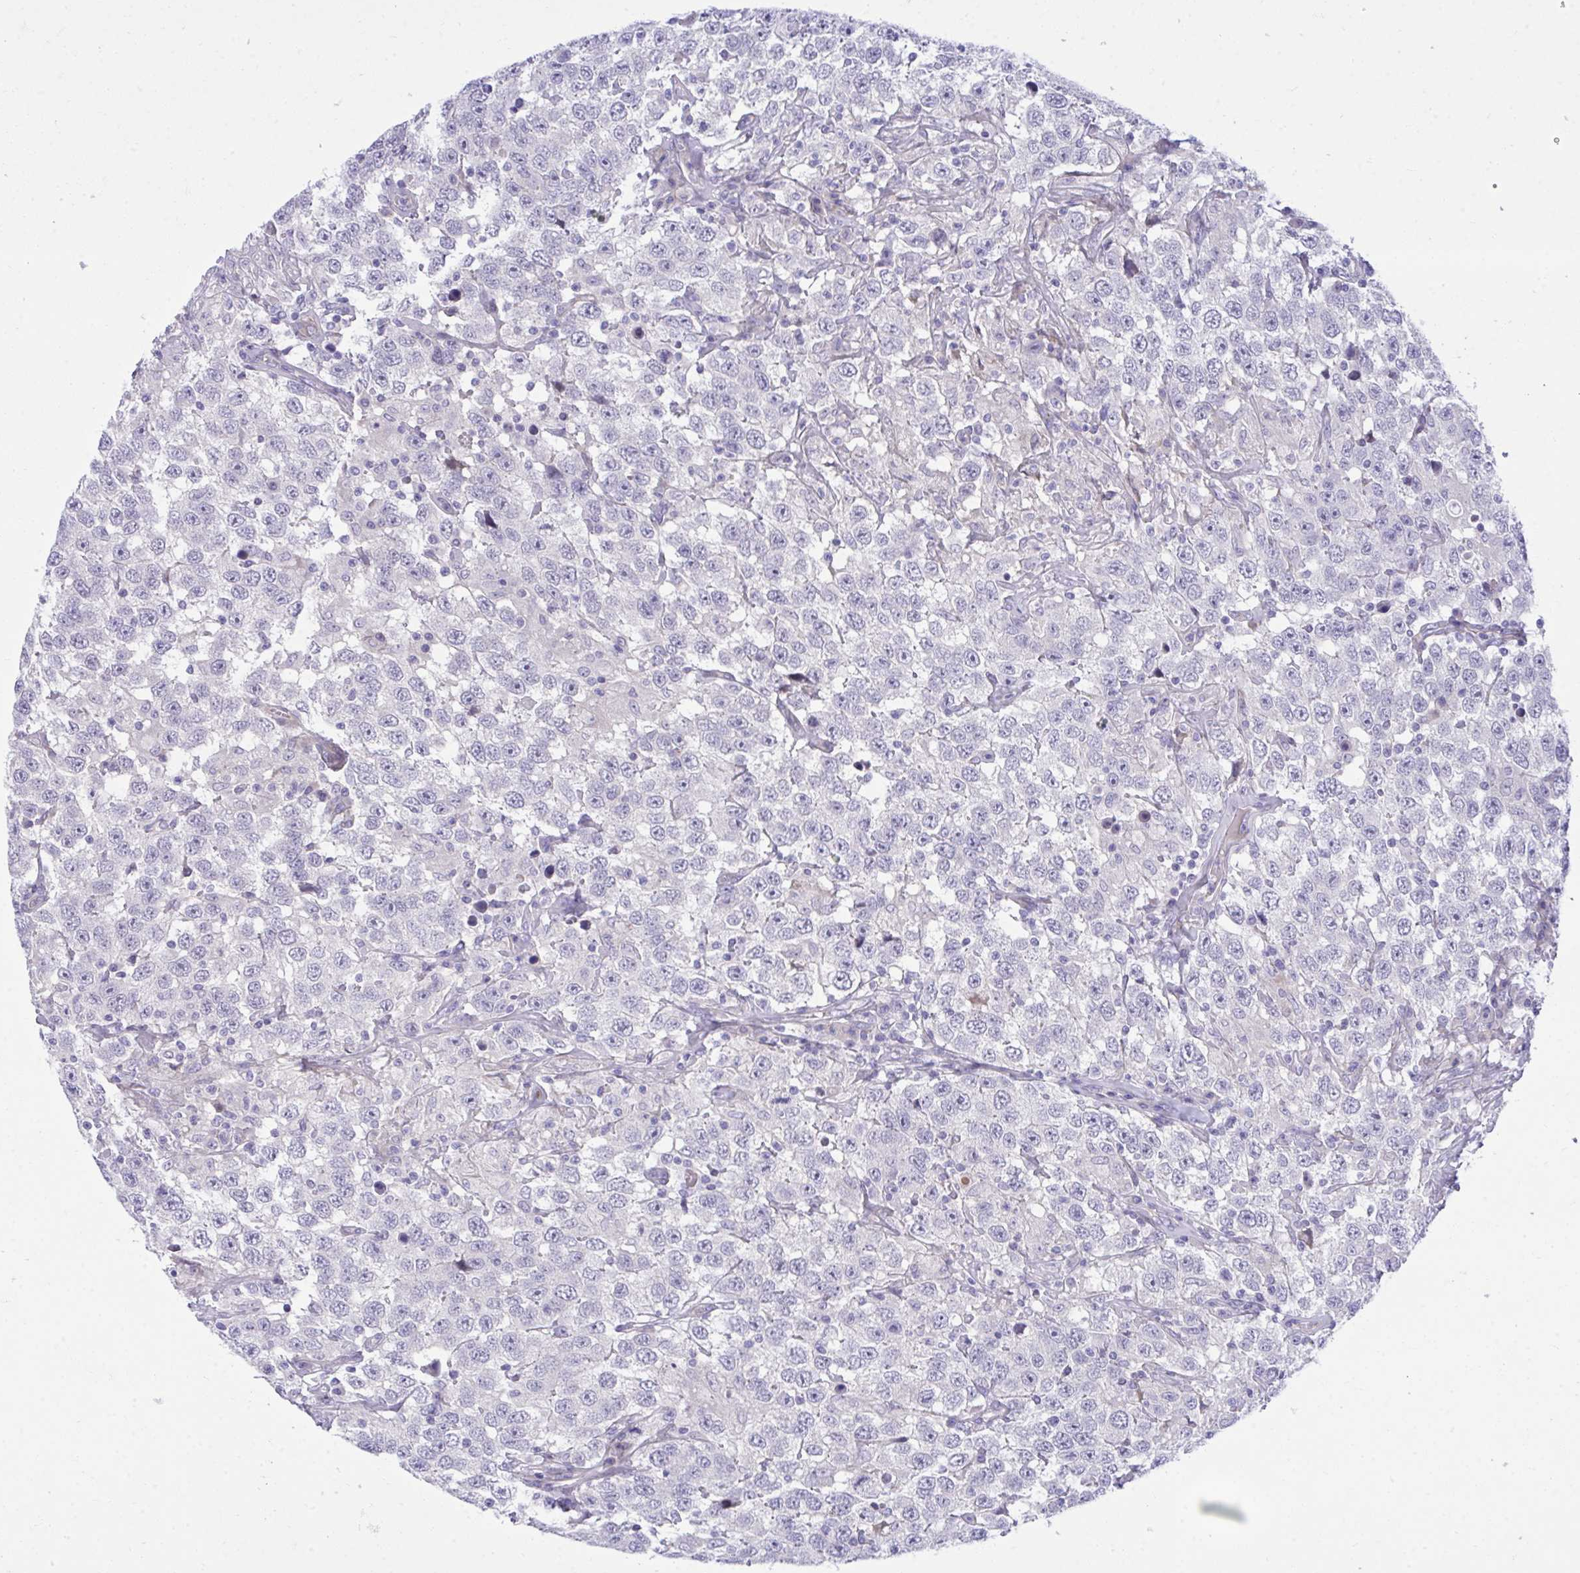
{"staining": {"intensity": "negative", "quantity": "none", "location": "none"}, "tissue": "testis cancer", "cell_type": "Tumor cells", "image_type": "cancer", "snomed": [{"axis": "morphology", "description": "Seminoma, NOS"}, {"axis": "topography", "description": "Testis"}], "caption": "Seminoma (testis) stained for a protein using immunohistochemistry (IHC) displays no expression tumor cells.", "gene": "MED9", "patient": {"sex": "male", "age": 41}}